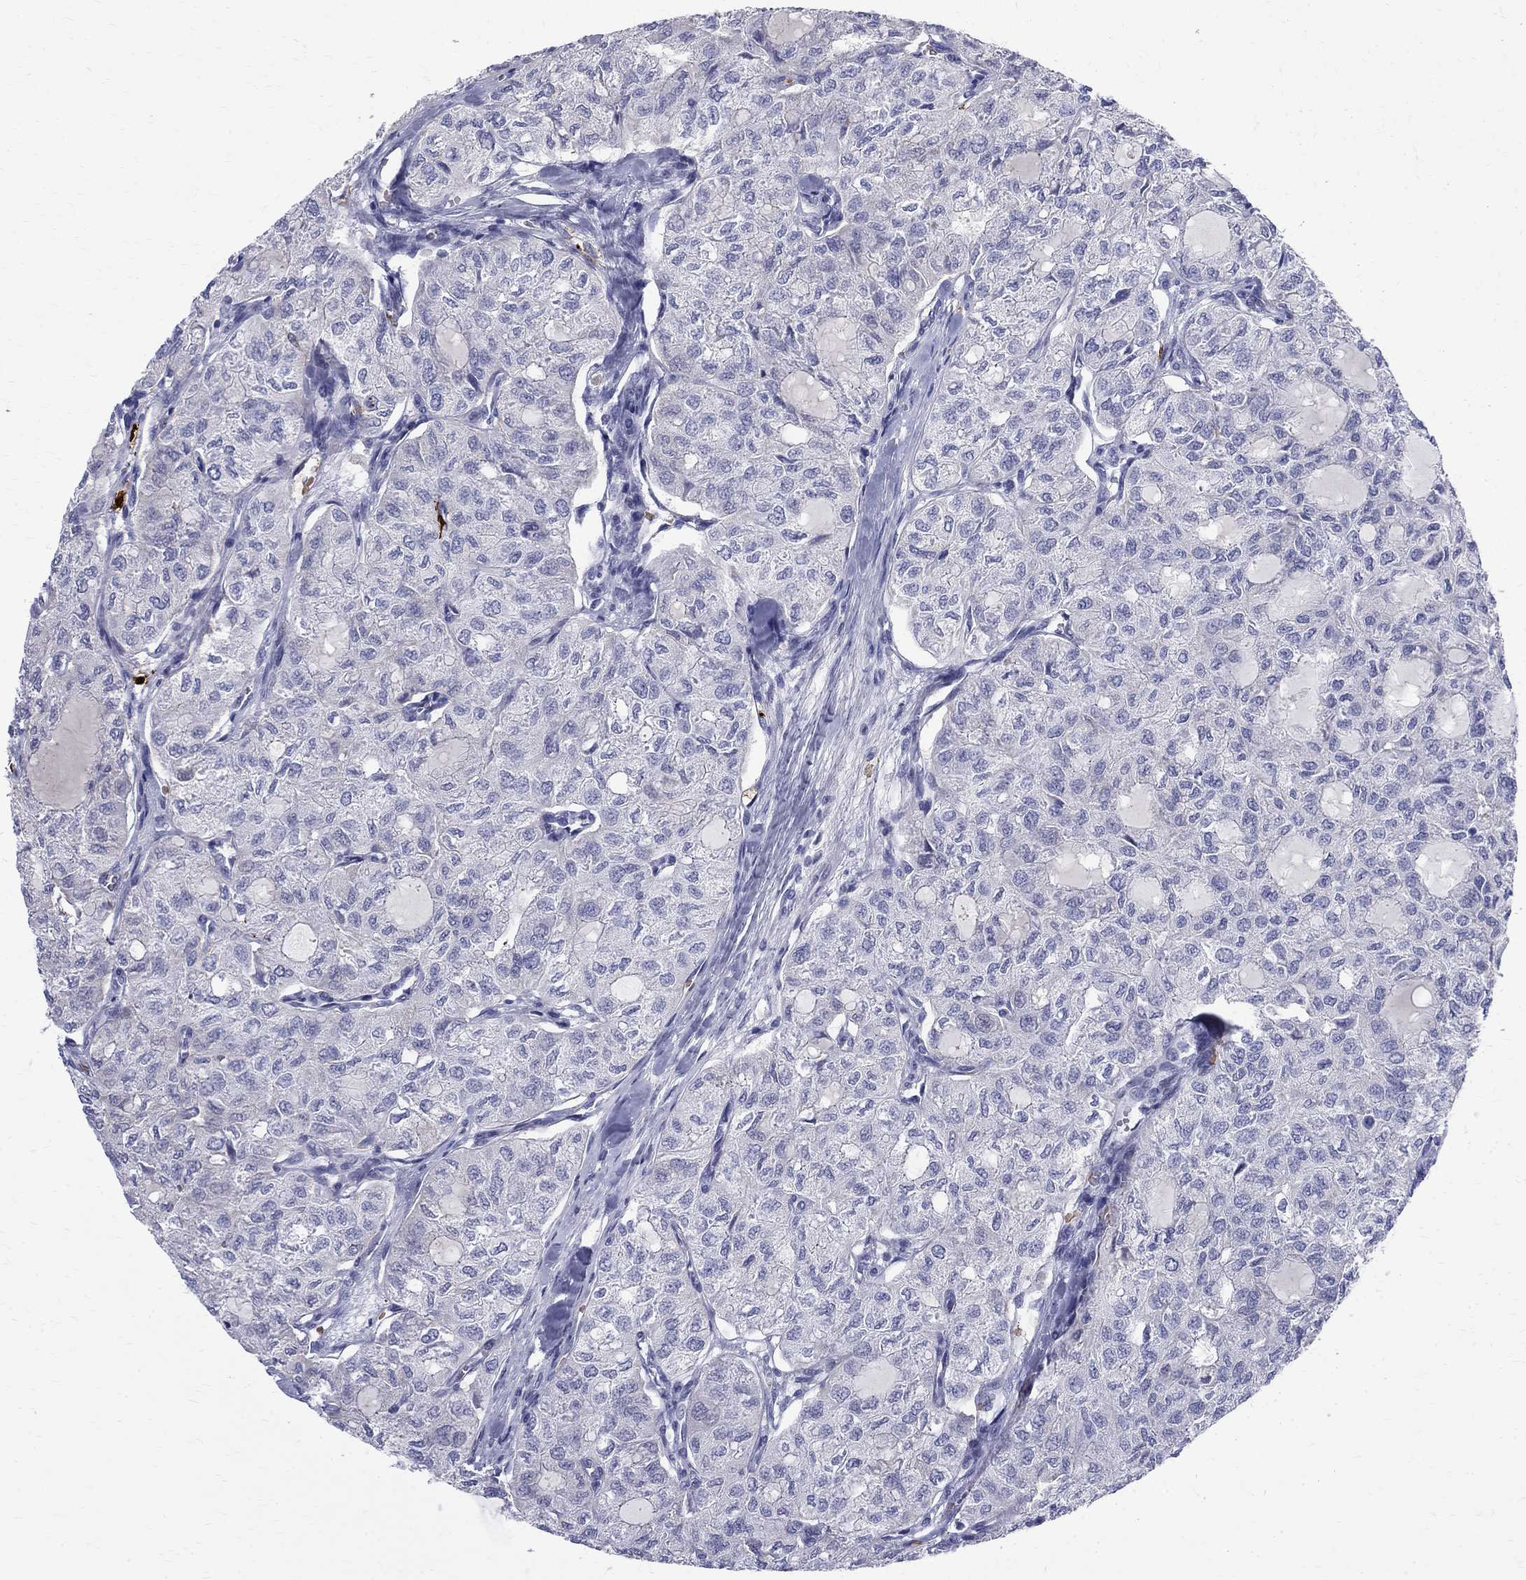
{"staining": {"intensity": "negative", "quantity": "none", "location": "none"}, "tissue": "thyroid cancer", "cell_type": "Tumor cells", "image_type": "cancer", "snomed": [{"axis": "morphology", "description": "Follicular adenoma carcinoma, NOS"}, {"axis": "topography", "description": "Thyroid gland"}], "caption": "This is an IHC histopathology image of human thyroid cancer. There is no positivity in tumor cells.", "gene": "AGER", "patient": {"sex": "male", "age": 75}}